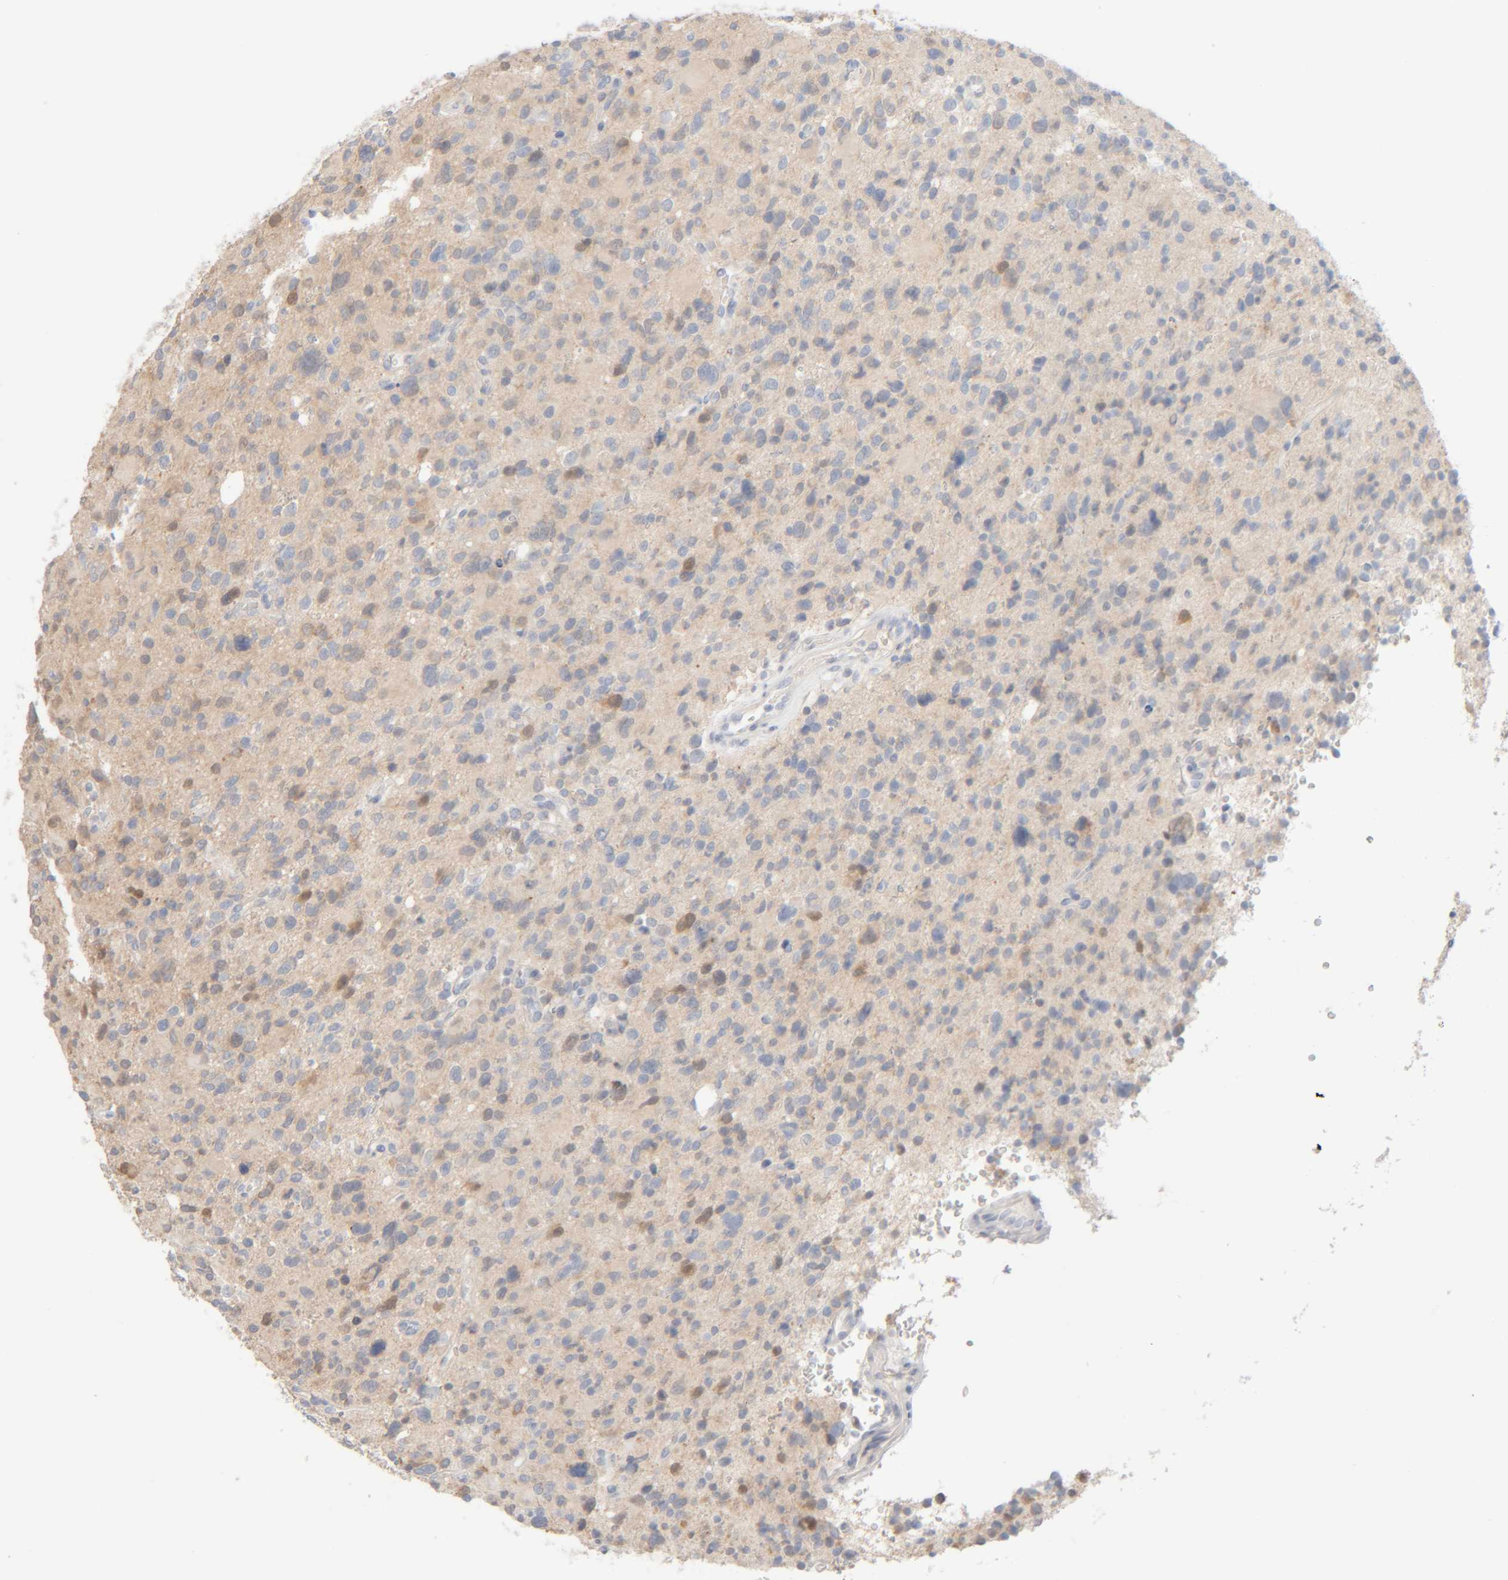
{"staining": {"intensity": "weak", "quantity": "<25%", "location": "cytoplasmic/membranous"}, "tissue": "glioma", "cell_type": "Tumor cells", "image_type": "cancer", "snomed": [{"axis": "morphology", "description": "Glioma, malignant, High grade"}, {"axis": "topography", "description": "Brain"}], "caption": "IHC histopathology image of neoplastic tissue: human glioma stained with DAB (3,3'-diaminobenzidine) demonstrates no significant protein expression in tumor cells.", "gene": "RIDA", "patient": {"sex": "male", "age": 48}}